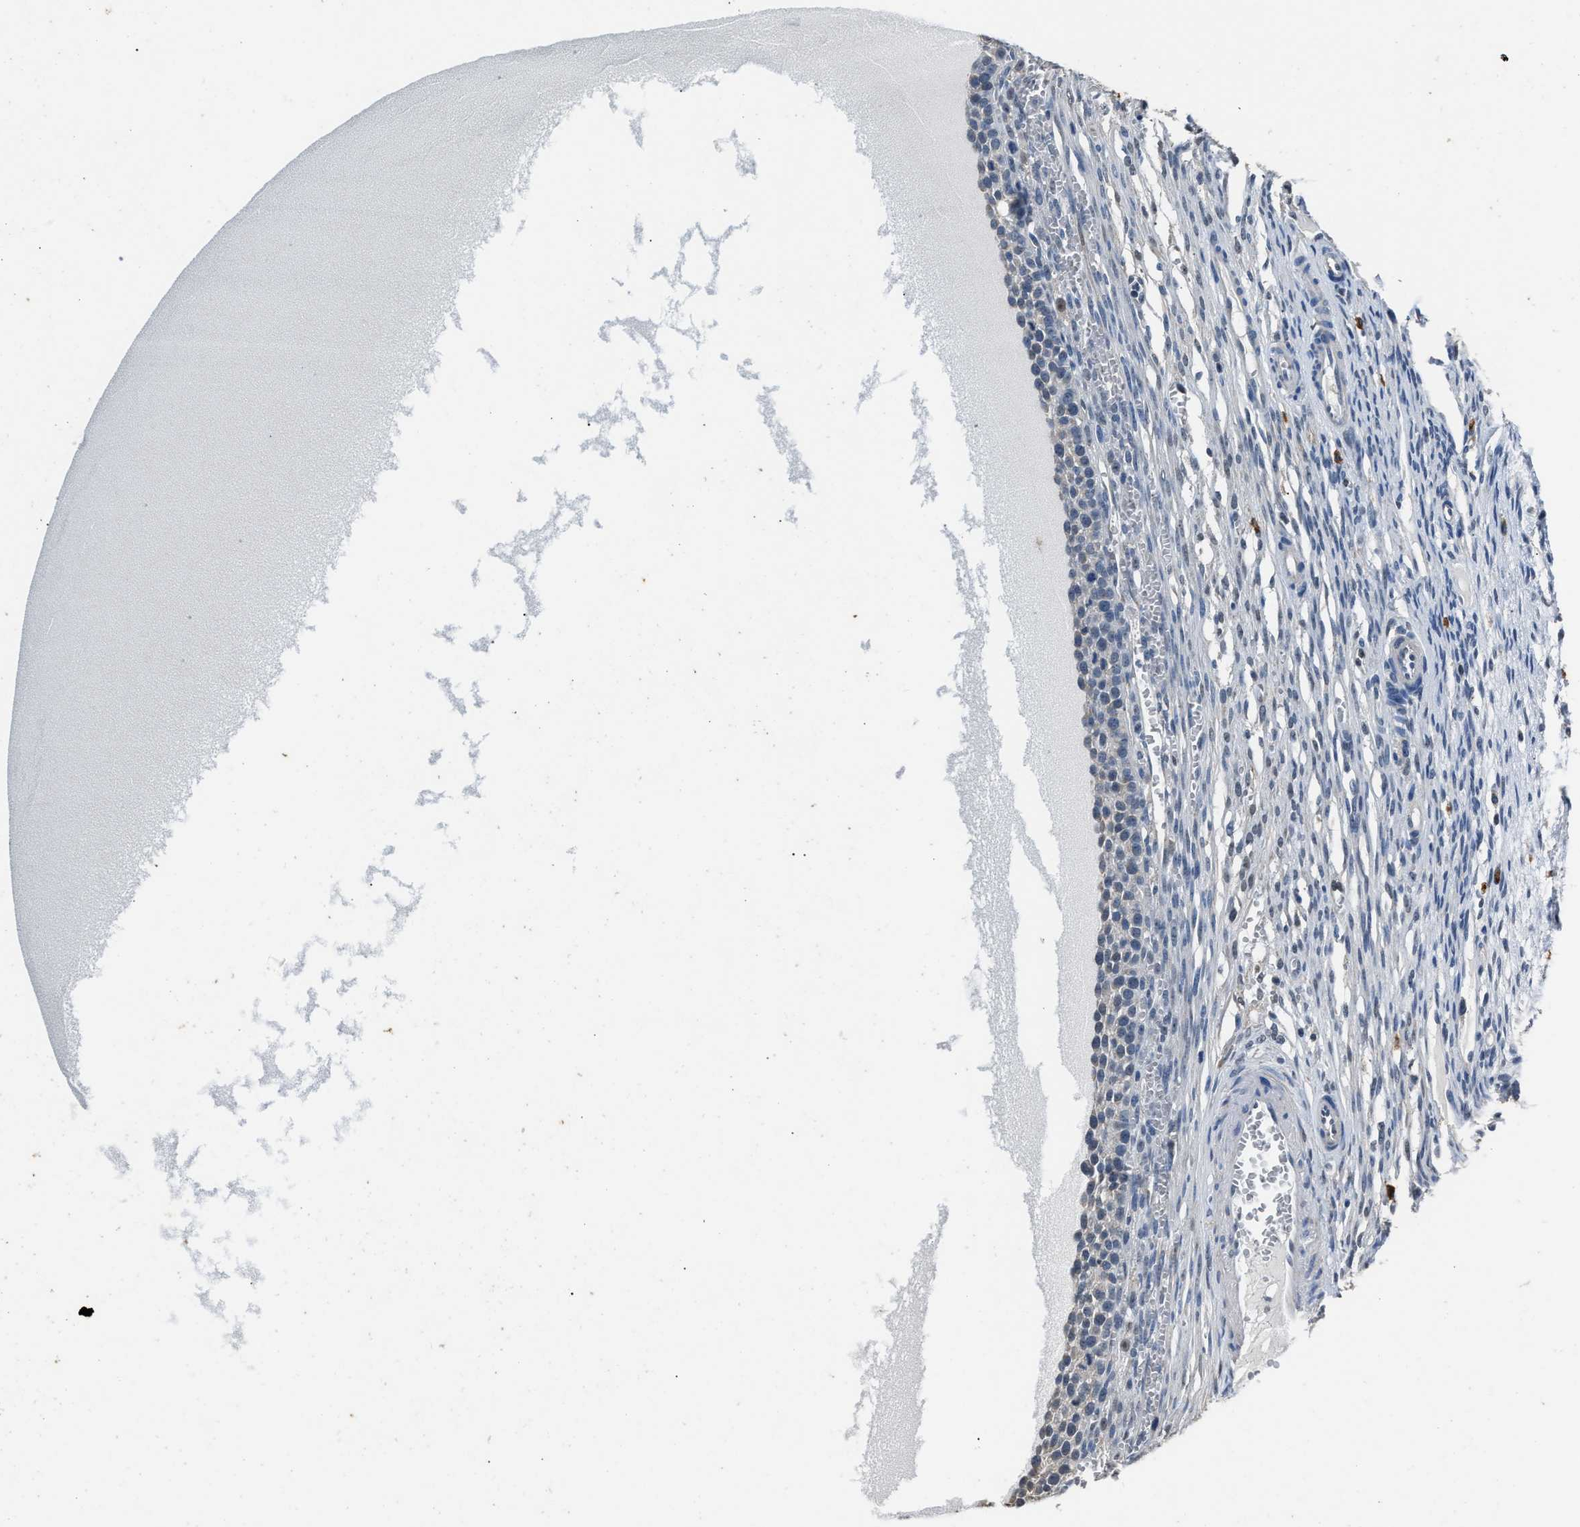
{"staining": {"intensity": "negative", "quantity": "none", "location": "none"}, "tissue": "ovary", "cell_type": "Ovarian stroma cells", "image_type": "normal", "snomed": [{"axis": "morphology", "description": "Normal tissue, NOS"}, {"axis": "topography", "description": "Ovary"}], "caption": "Ovarian stroma cells are negative for protein expression in unremarkable human ovary.", "gene": "NSUN5", "patient": {"sex": "female", "age": 33}}